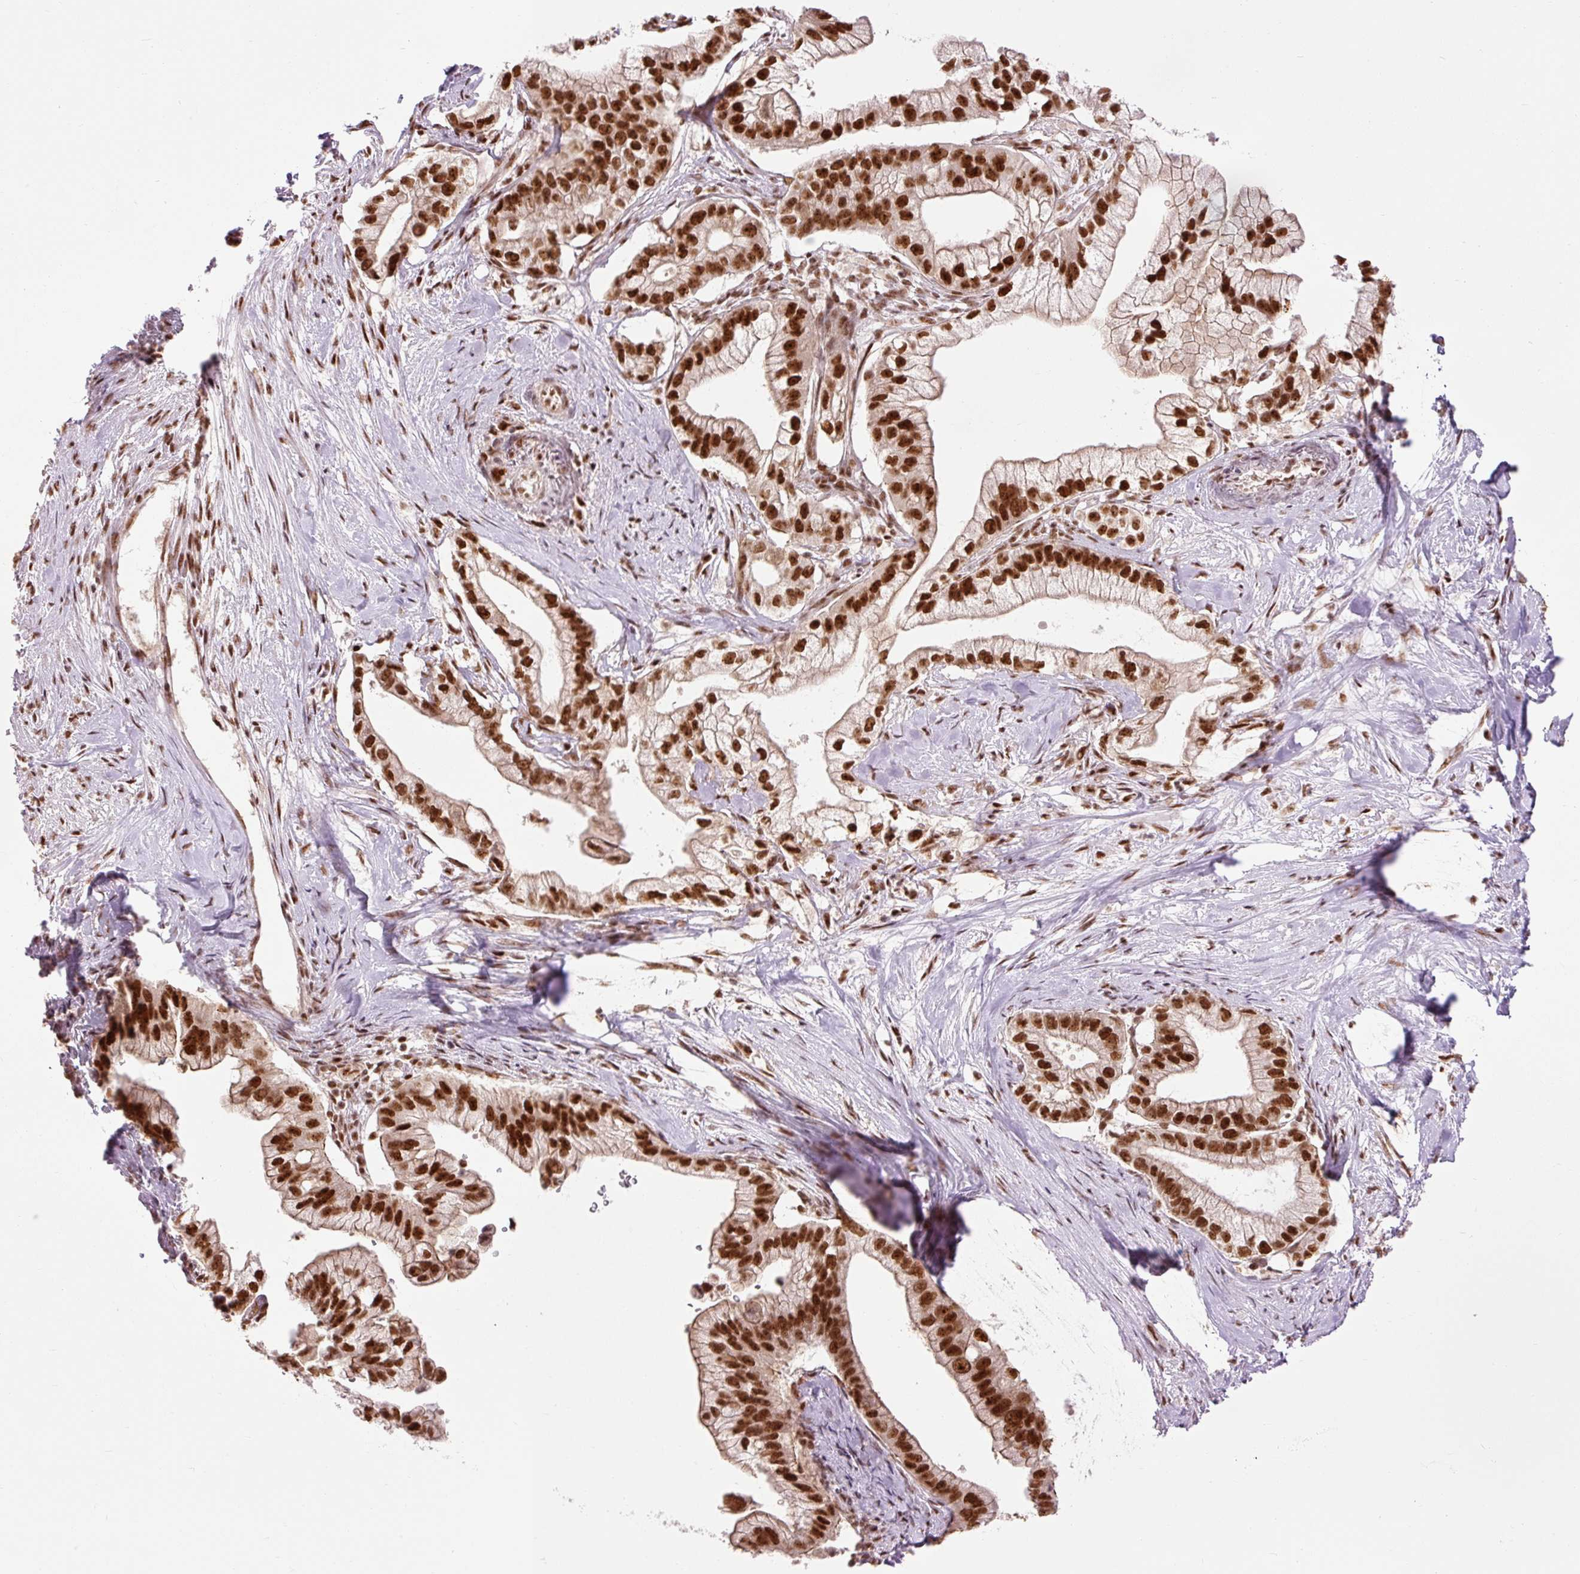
{"staining": {"intensity": "strong", "quantity": ">75%", "location": "nuclear"}, "tissue": "pancreatic cancer", "cell_type": "Tumor cells", "image_type": "cancer", "snomed": [{"axis": "morphology", "description": "Adenocarcinoma, NOS"}, {"axis": "topography", "description": "Pancreas"}], "caption": "Tumor cells demonstrate high levels of strong nuclear positivity in approximately >75% of cells in pancreatic cancer. The protein of interest is shown in brown color, while the nuclei are stained blue.", "gene": "ZBTB44", "patient": {"sex": "male", "age": 70}}